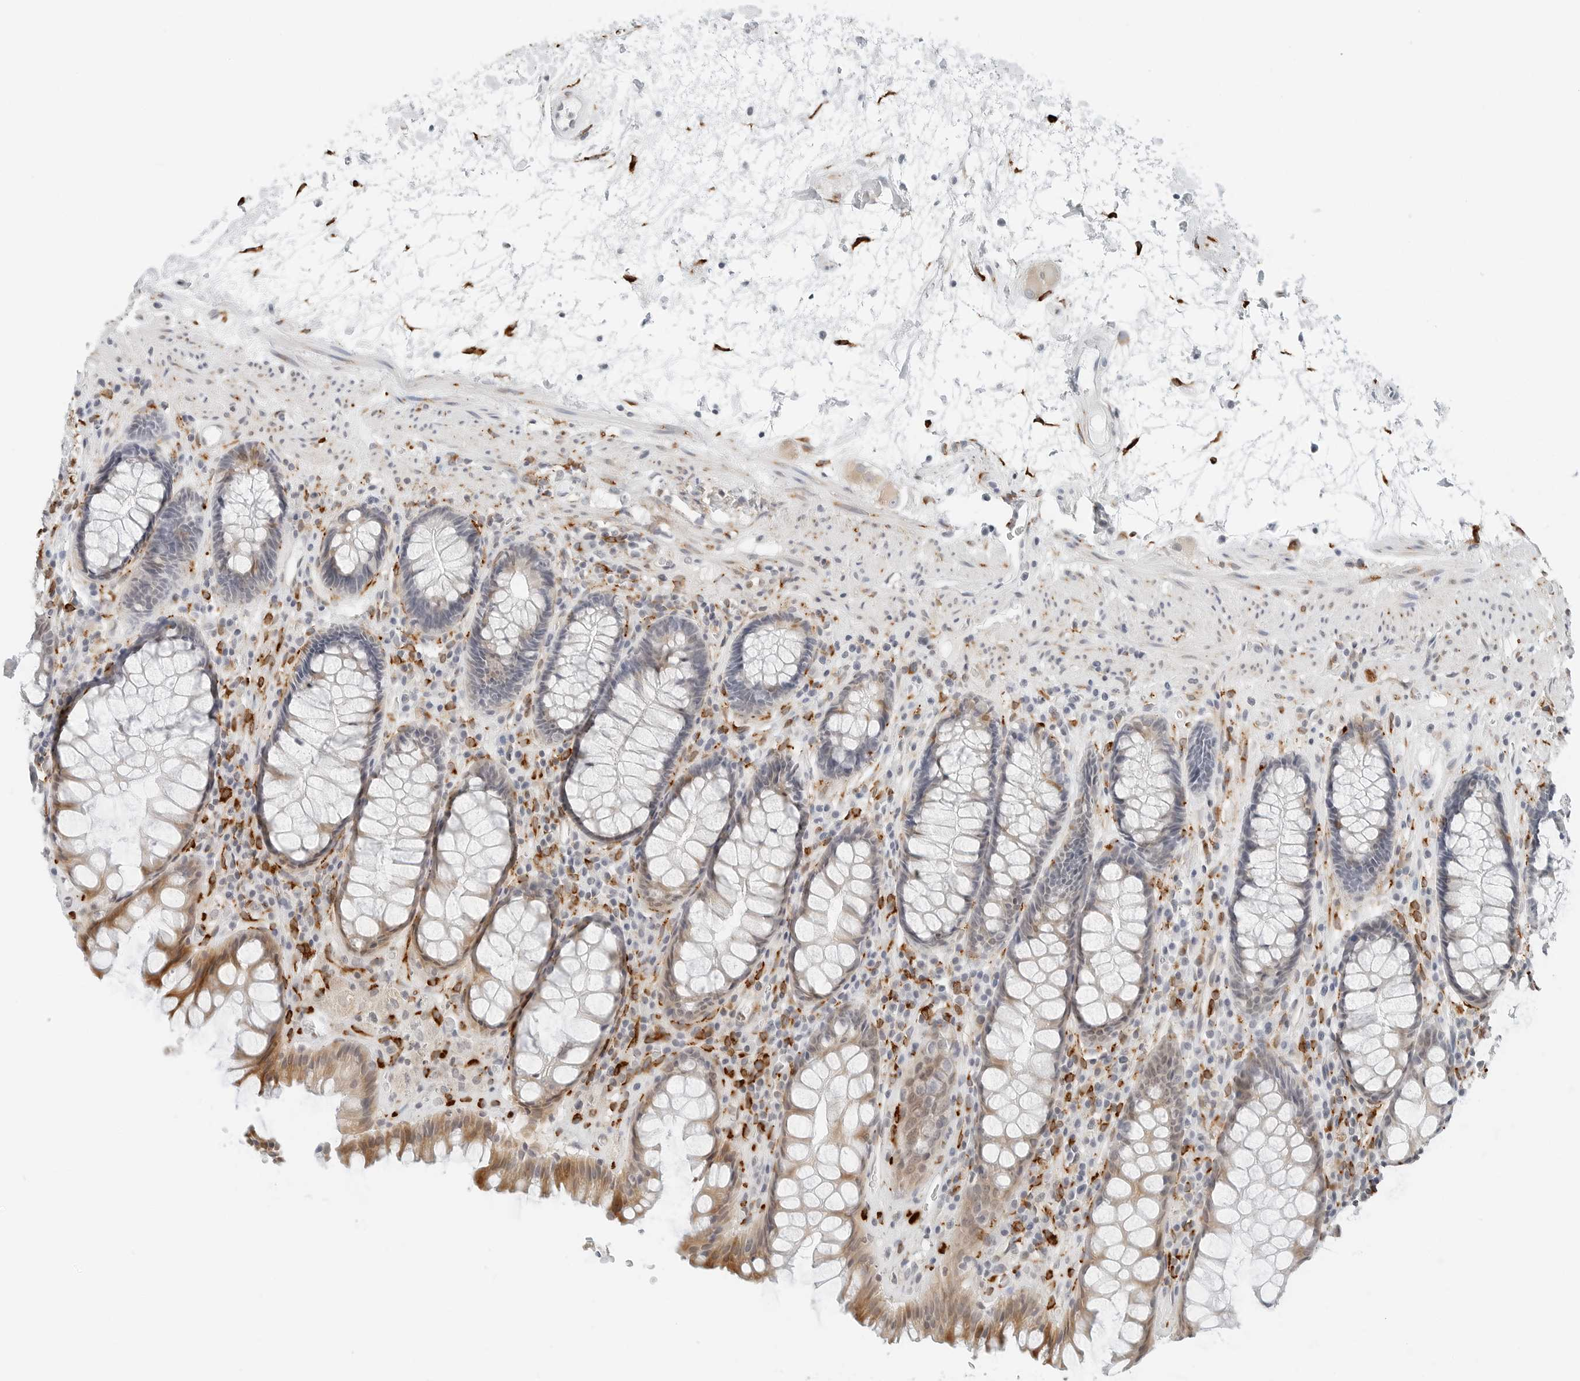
{"staining": {"intensity": "moderate", "quantity": "25%-75%", "location": "cytoplasmic/membranous"}, "tissue": "rectum", "cell_type": "Glandular cells", "image_type": "normal", "snomed": [{"axis": "morphology", "description": "Normal tissue, NOS"}, {"axis": "topography", "description": "Rectum"}], "caption": "Rectum stained with a brown dye demonstrates moderate cytoplasmic/membranous positive staining in about 25%-75% of glandular cells.", "gene": "P4HA2", "patient": {"sex": "male", "age": 64}}